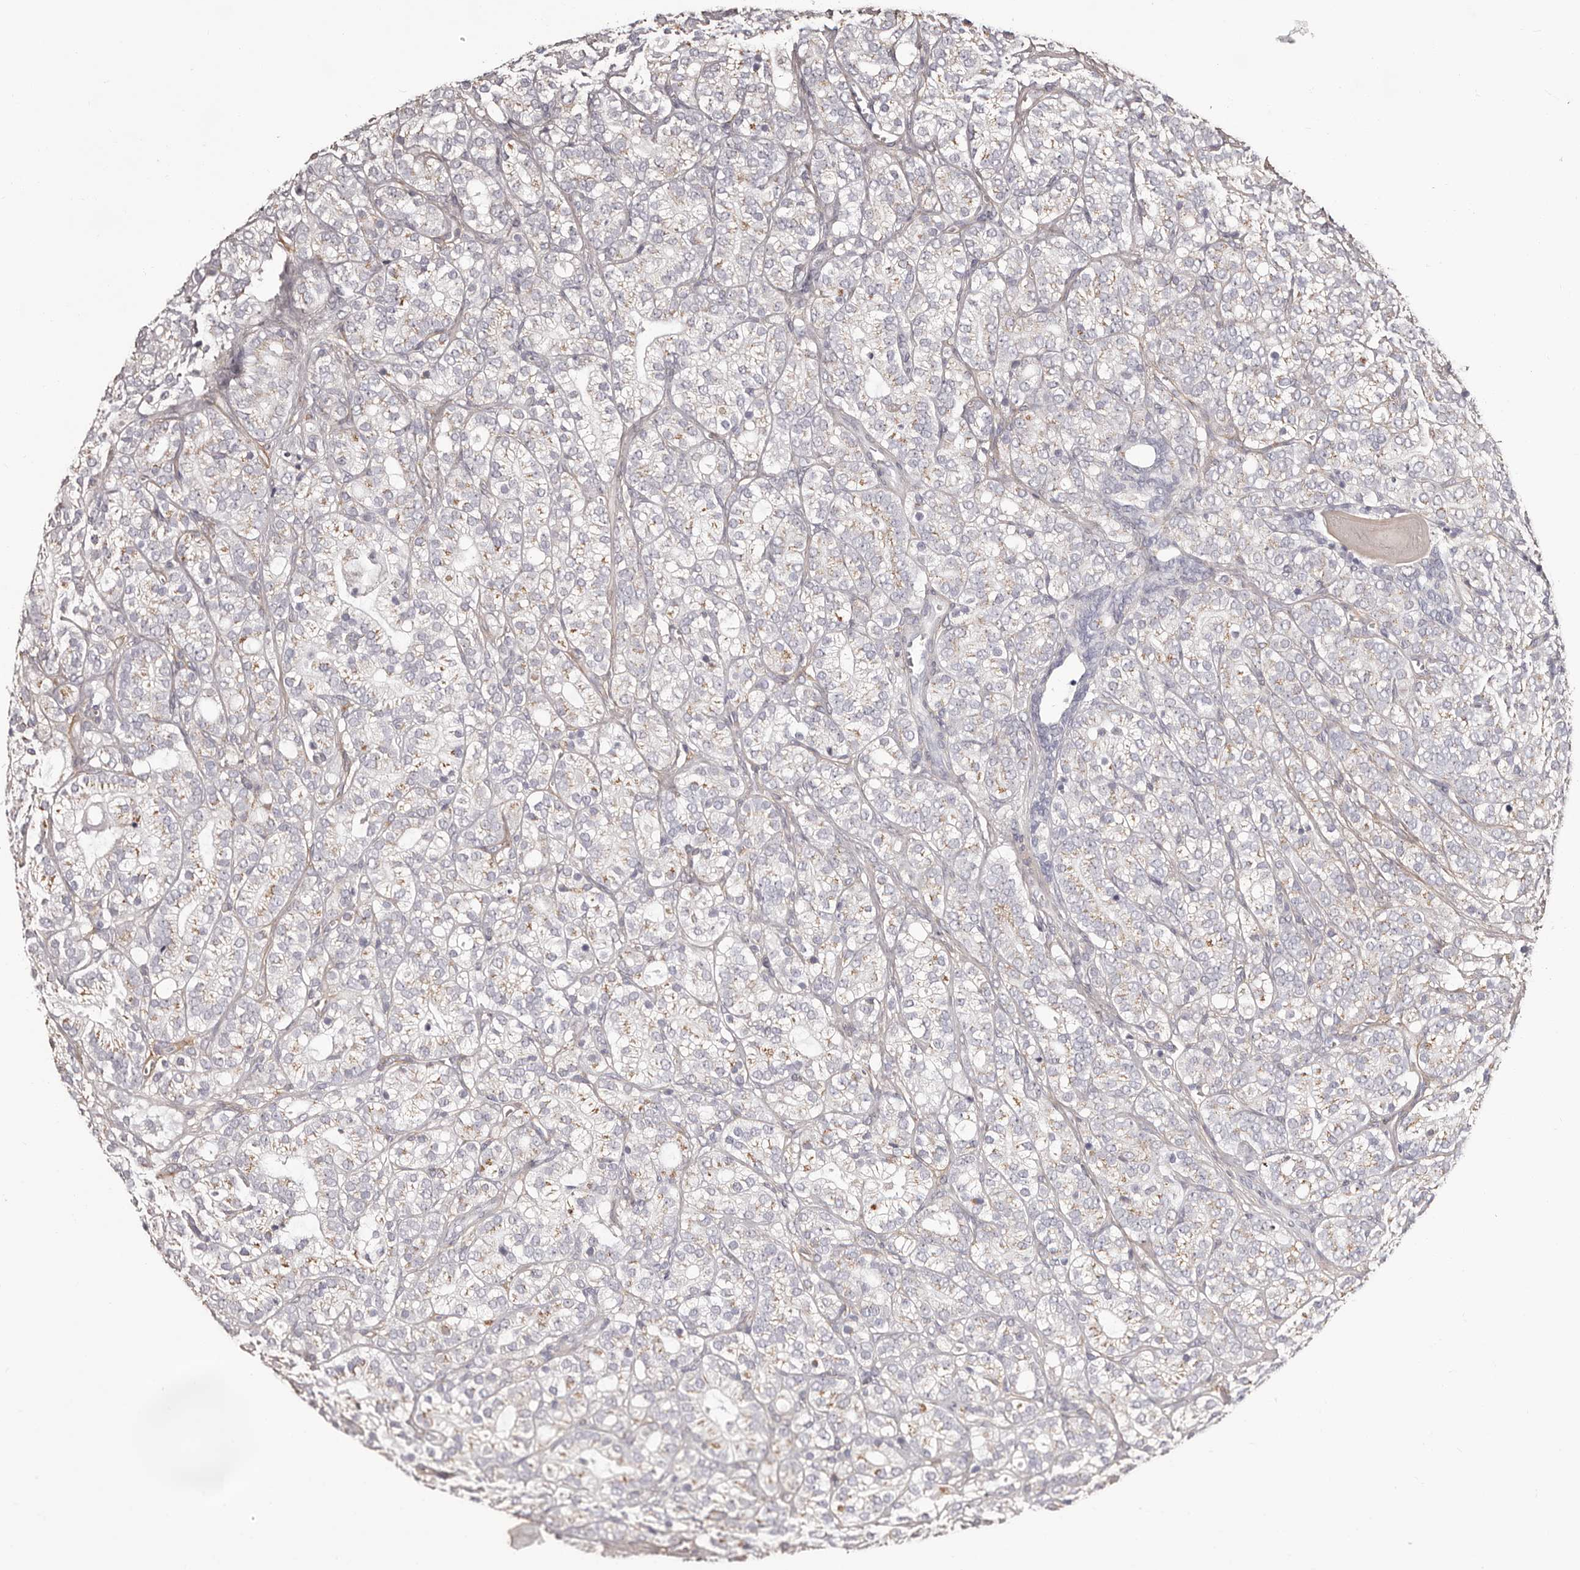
{"staining": {"intensity": "negative", "quantity": "none", "location": "none"}, "tissue": "prostate cancer", "cell_type": "Tumor cells", "image_type": "cancer", "snomed": [{"axis": "morphology", "description": "Adenocarcinoma, High grade"}, {"axis": "topography", "description": "Prostate"}], "caption": "An immunohistochemistry image of adenocarcinoma (high-grade) (prostate) is shown. There is no staining in tumor cells of adenocarcinoma (high-grade) (prostate). The staining was performed using DAB (3,3'-diaminobenzidine) to visualize the protein expression in brown, while the nuclei were stained in blue with hematoxylin (Magnification: 20x).", "gene": "COL6A1", "patient": {"sex": "male", "age": 57}}